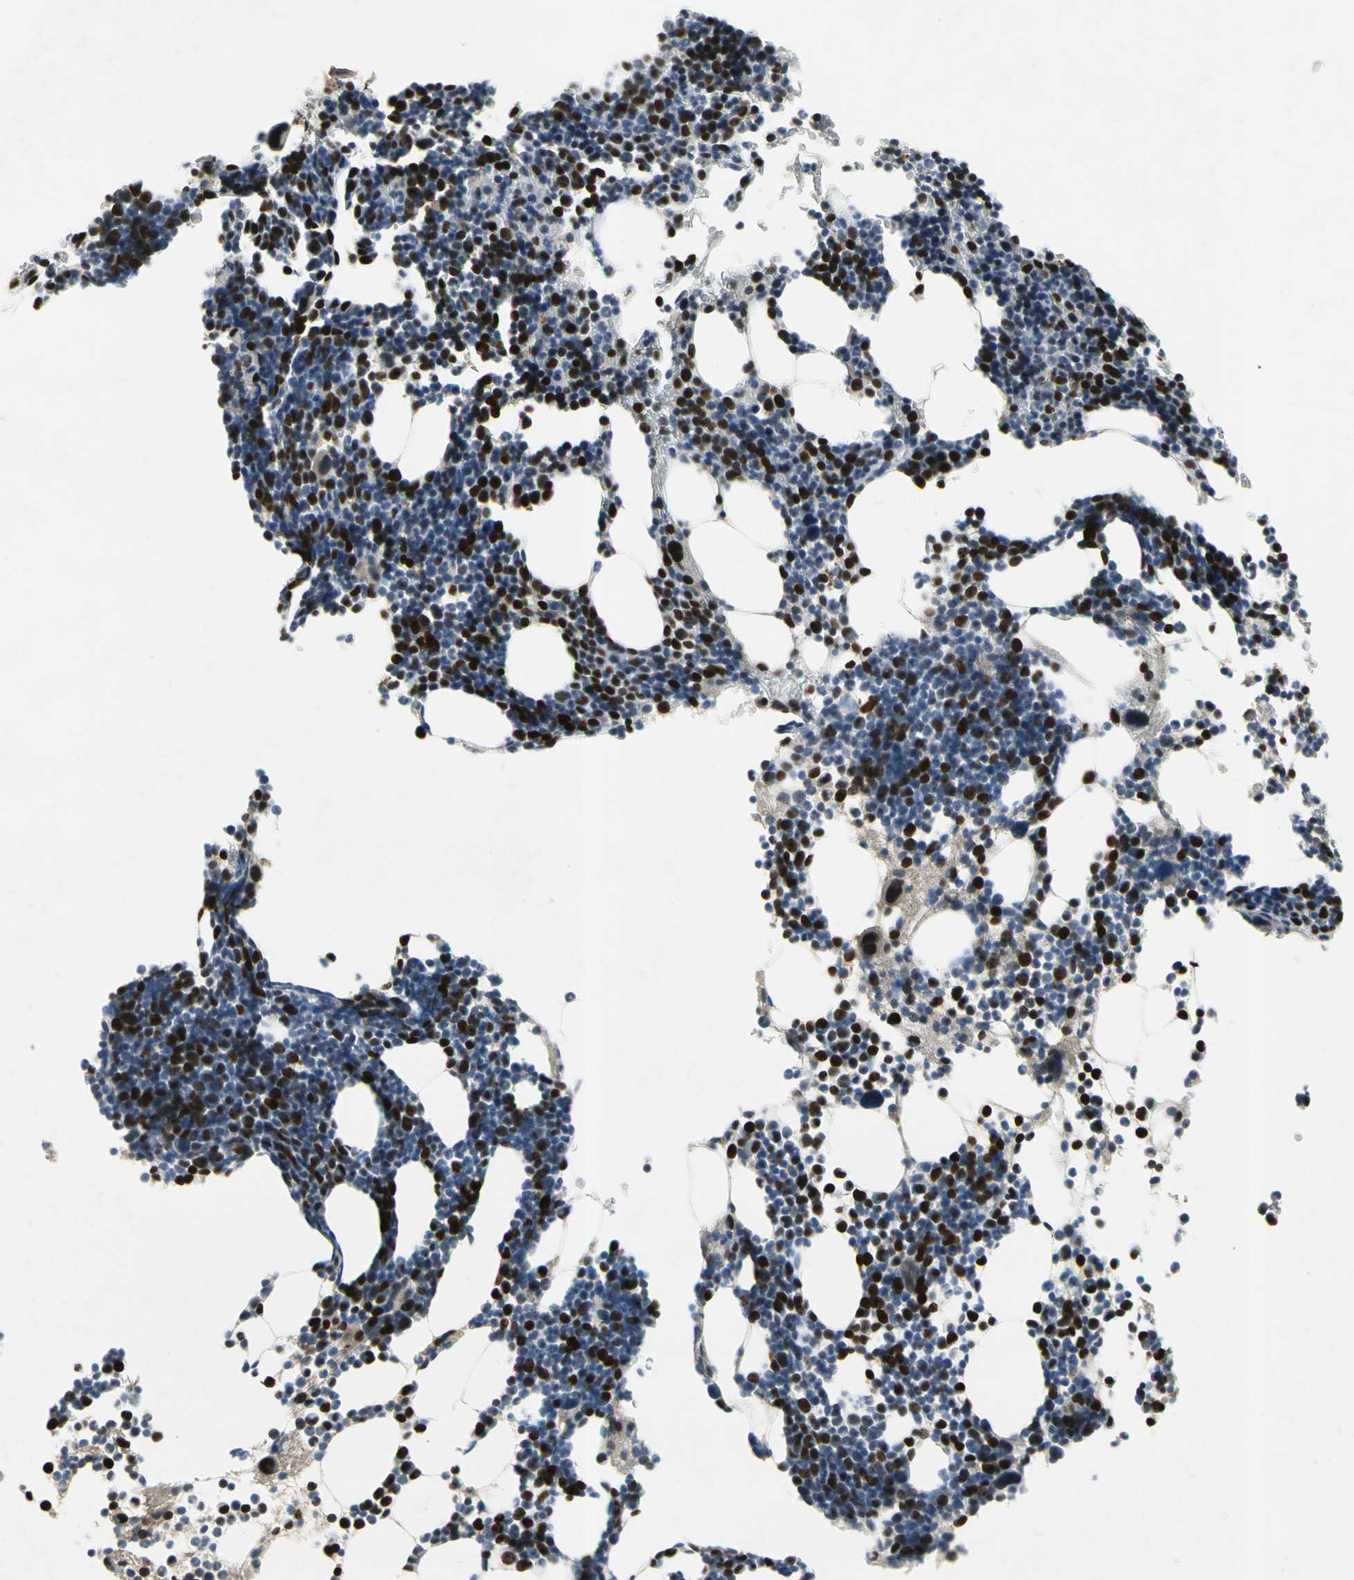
{"staining": {"intensity": "strong", "quantity": "25%-75%", "location": "nuclear"}, "tissue": "bone marrow", "cell_type": "Hematopoietic cells", "image_type": "normal", "snomed": [{"axis": "morphology", "description": "Normal tissue, NOS"}, {"axis": "topography", "description": "Bone marrow"}], "caption": "Bone marrow stained for a protein shows strong nuclear positivity in hematopoietic cells. Nuclei are stained in blue.", "gene": "ZKSCAN3", "patient": {"sex": "female", "age": 68}}